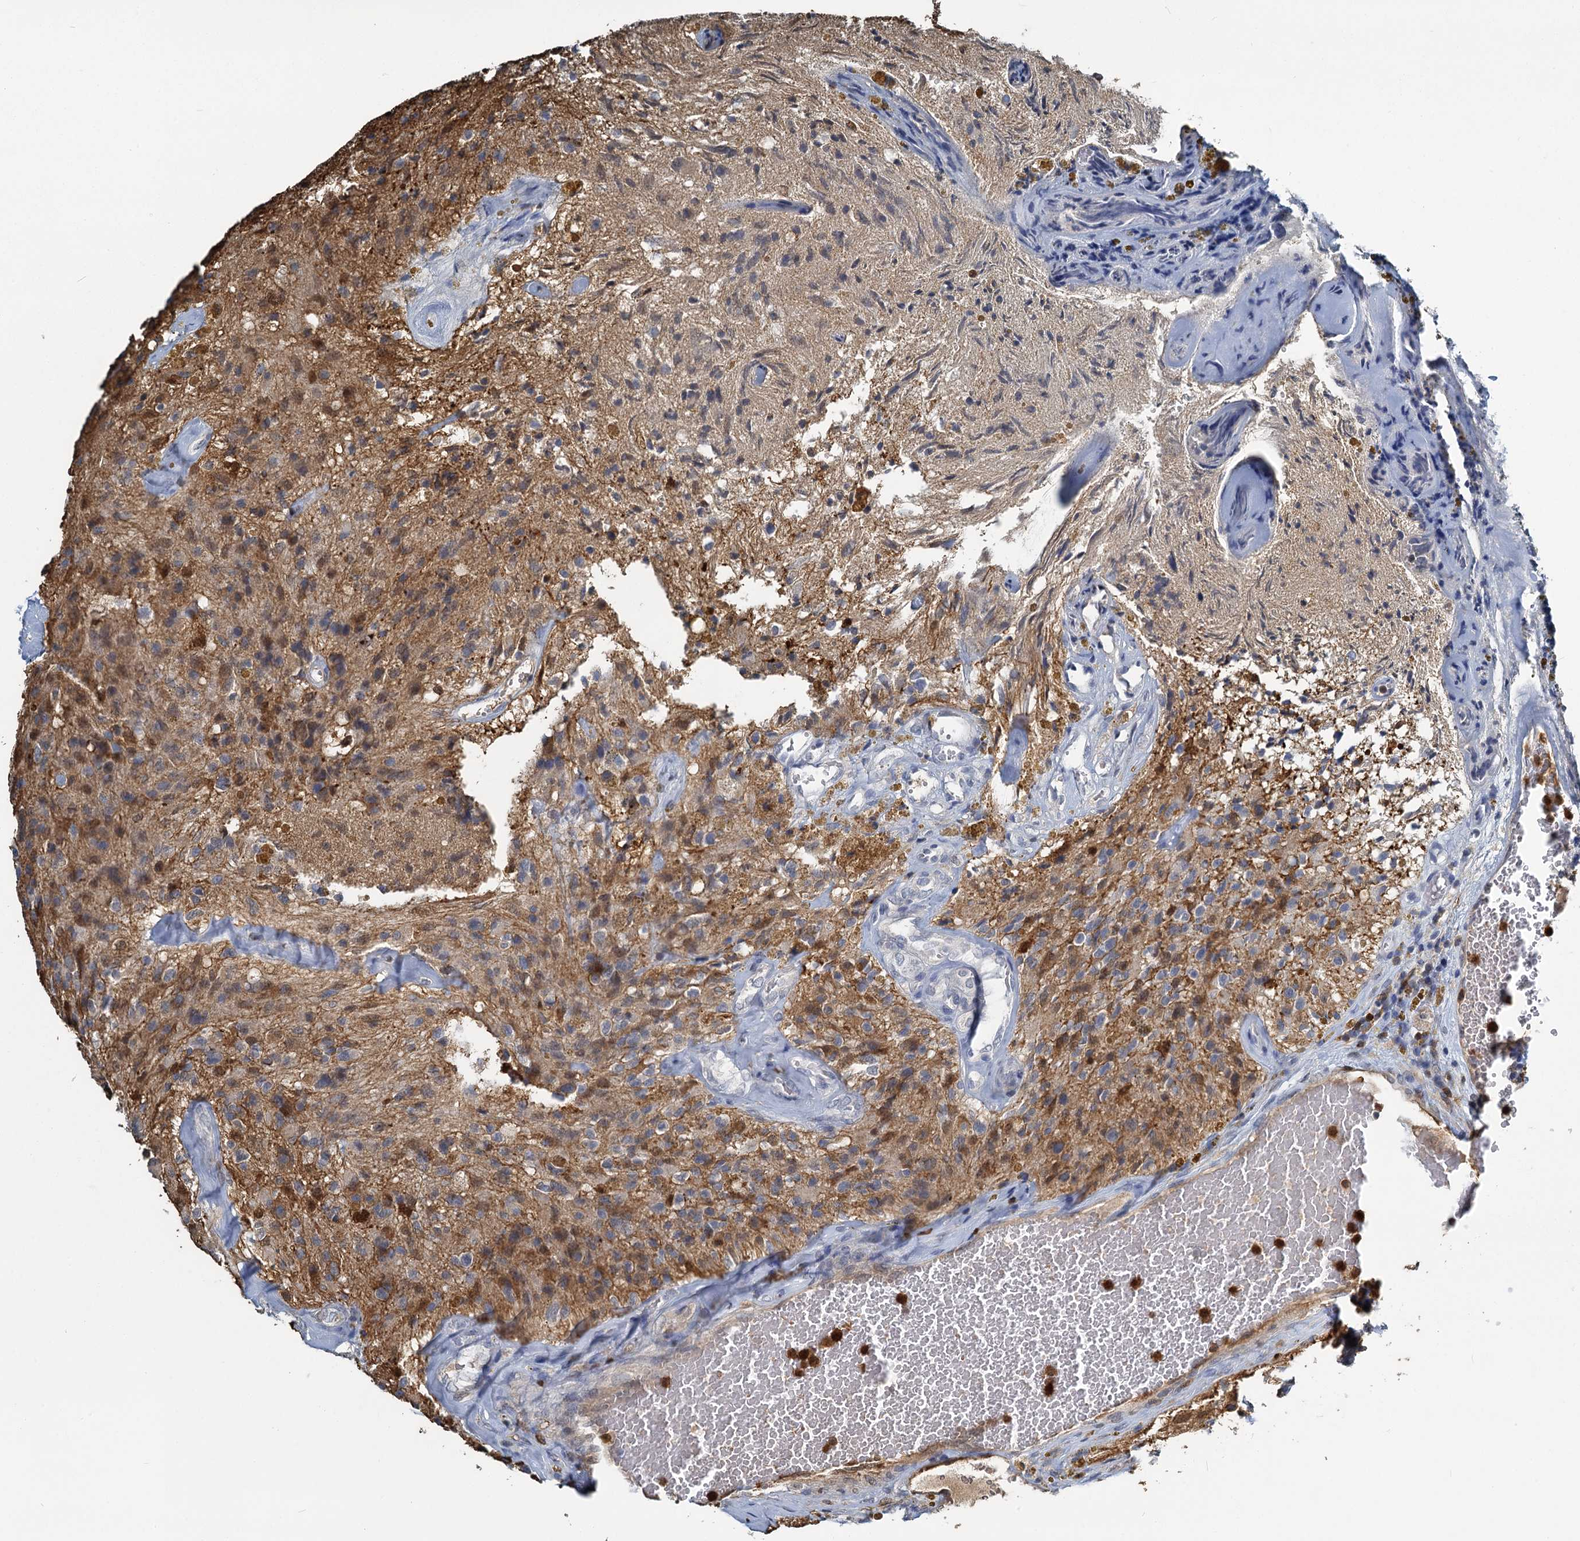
{"staining": {"intensity": "weak", "quantity": "25%-75%", "location": "cytoplasmic/membranous"}, "tissue": "glioma", "cell_type": "Tumor cells", "image_type": "cancer", "snomed": [{"axis": "morphology", "description": "Glioma, malignant, High grade"}, {"axis": "topography", "description": "Brain"}], "caption": "Glioma stained with DAB (3,3'-diaminobenzidine) IHC reveals low levels of weak cytoplasmic/membranous expression in about 25%-75% of tumor cells.", "gene": "S100A6", "patient": {"sex": "male", "age": 69}}